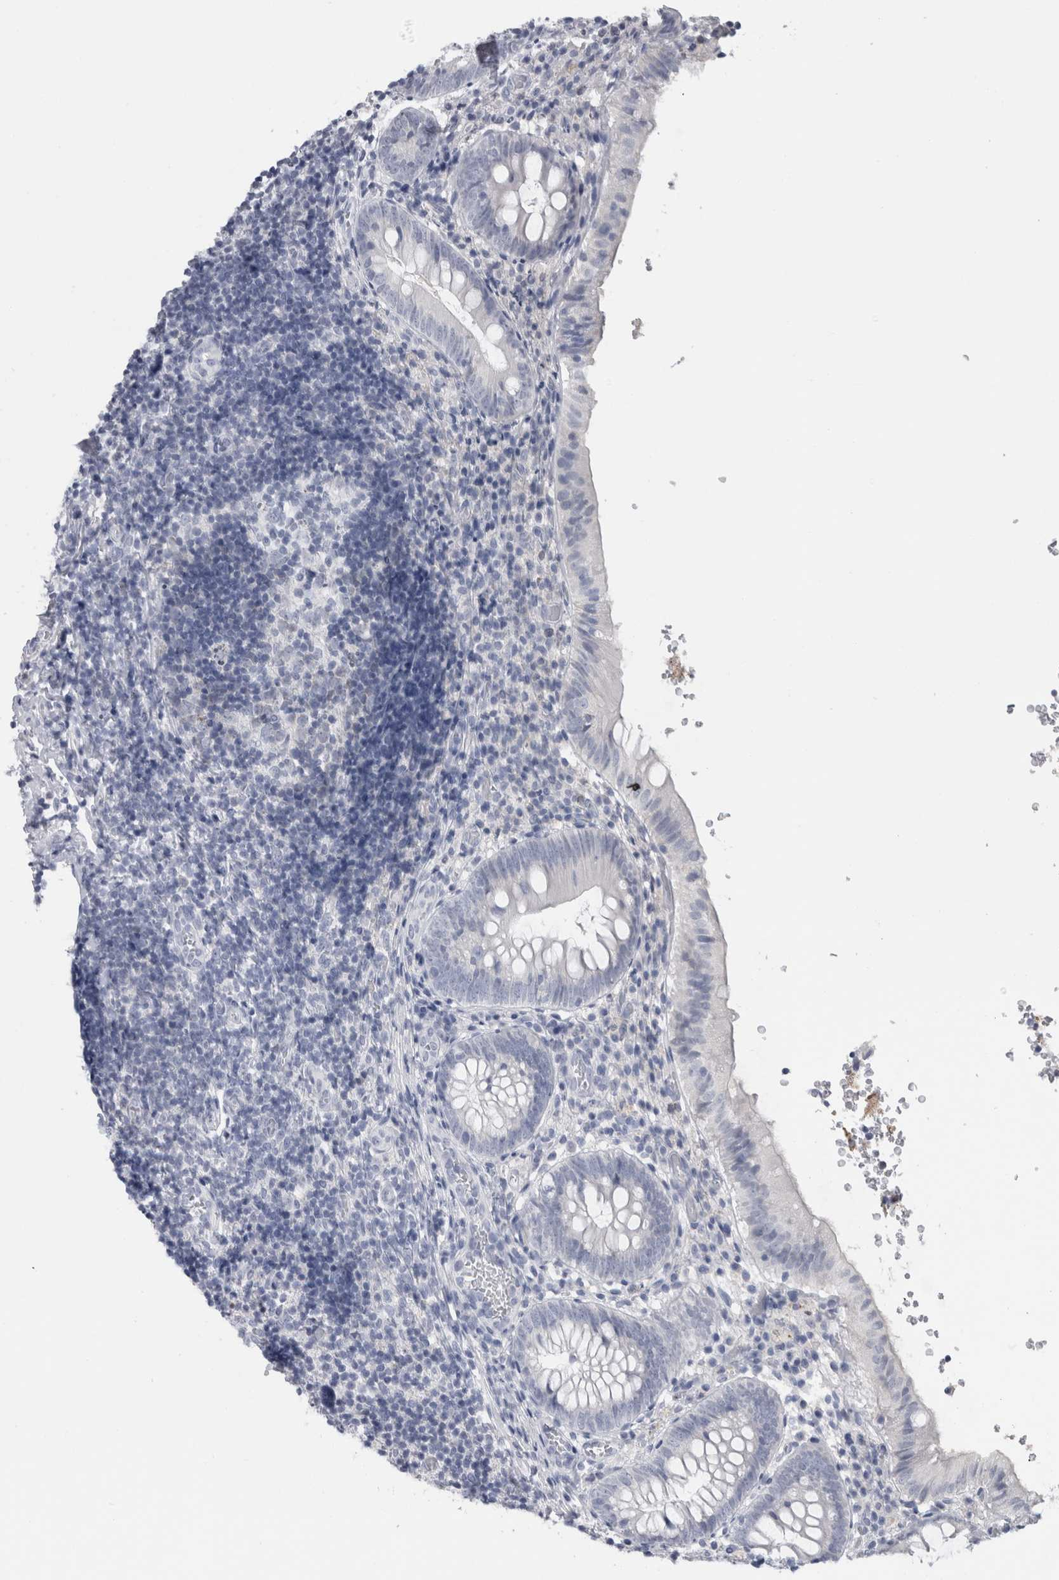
{"staining": {"intensity": "negative", "quantity": "none", "location": "none"}, "tissue": "appendix", "cell_type": "Glandular cells", "image_type": "normal", "snomed": [{"axis": "morphology", "description": "Normal tissue, NOS"}, {"axis": "topography", "description": "Appendix"}], "caption": "A micrograph of human appendix is negative for staining in glandular cells. The staining was performed using DAB to visualize the protein expression in brown, while the nuclei were stained in blue with hematoxylin (Magnification: 20x).", "gene": "ADAM2", "patient": {"sex": "male", "age": 8}}